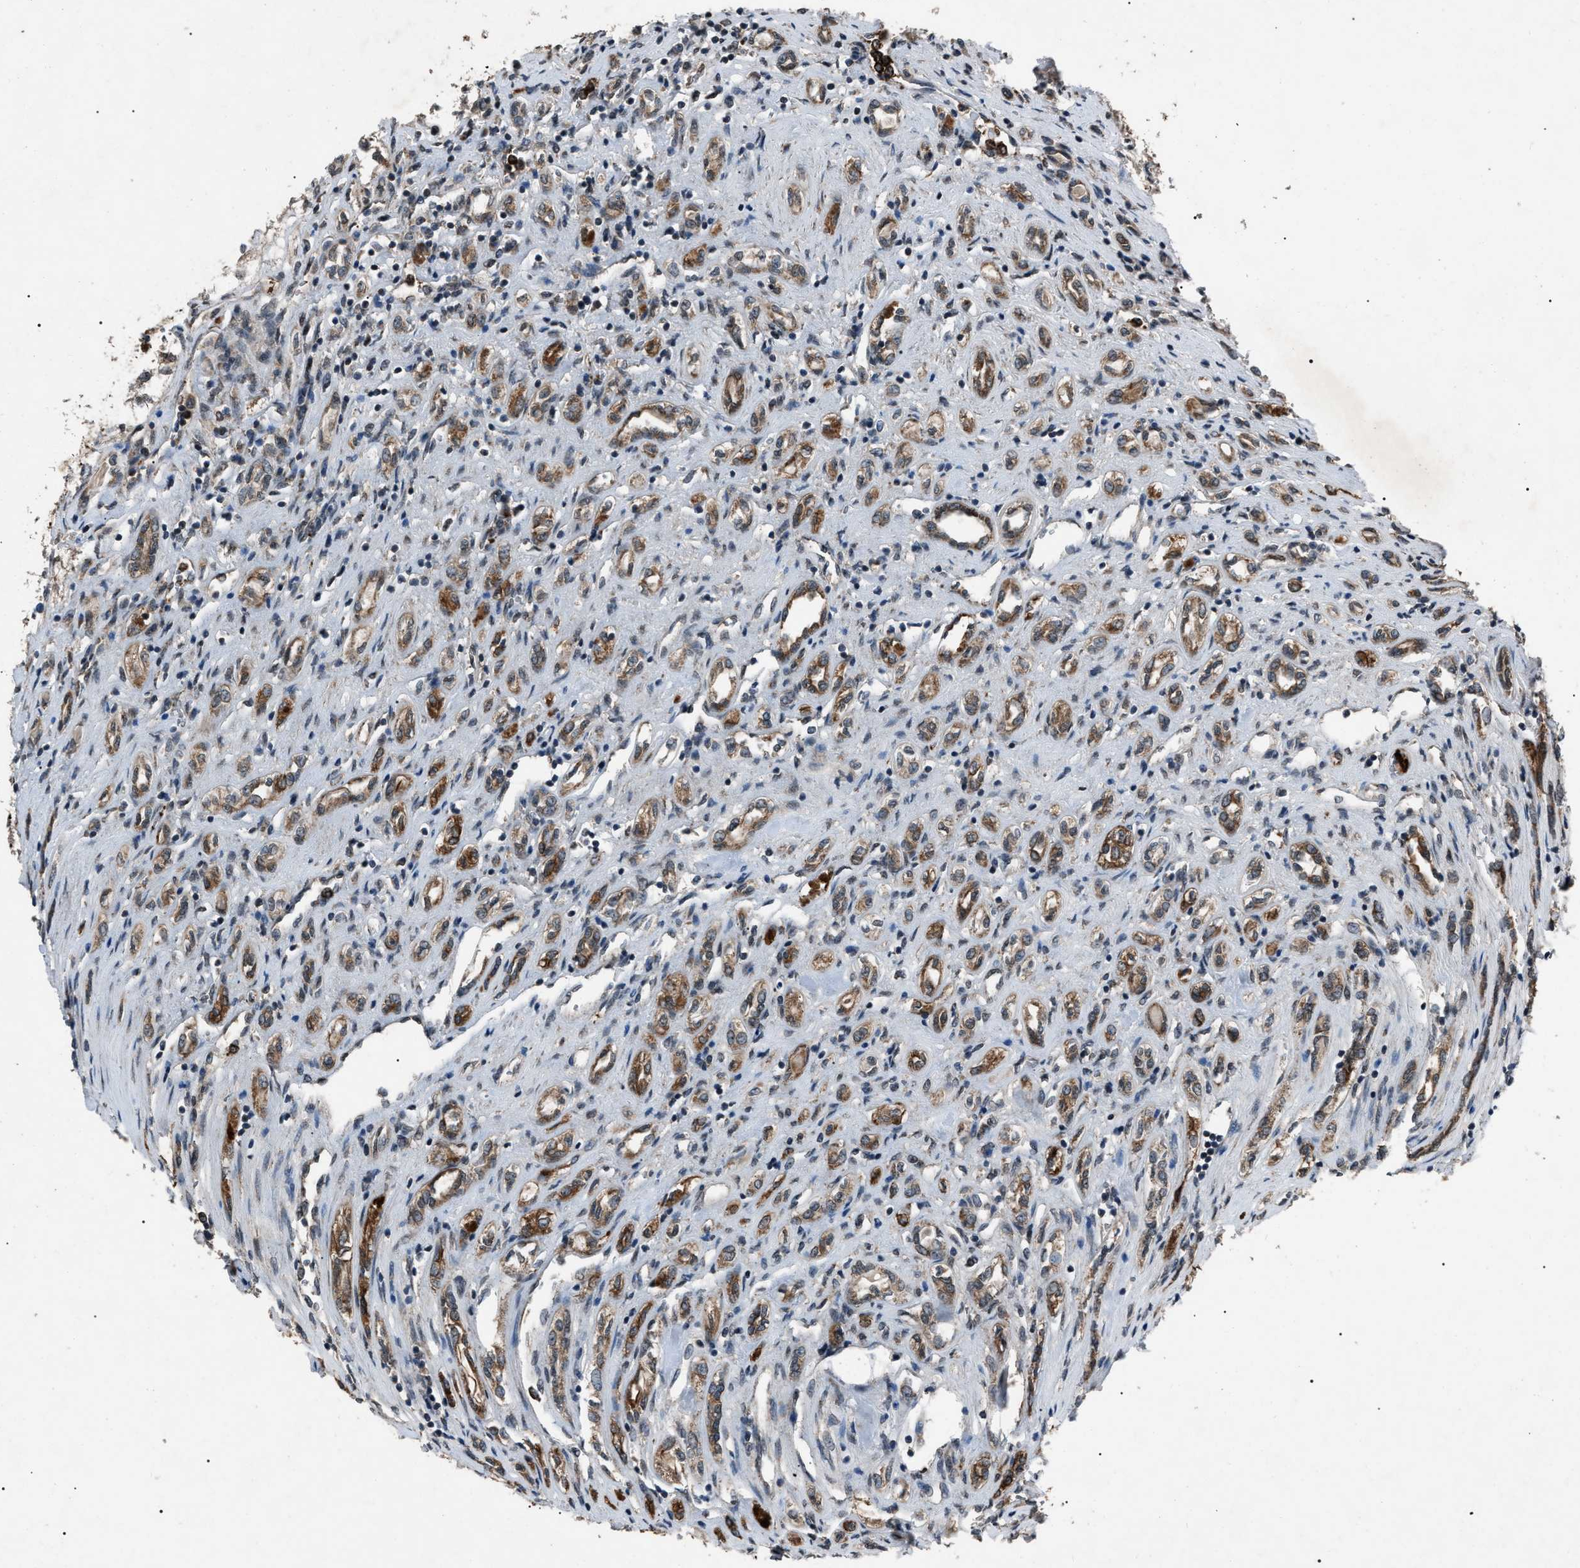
{"staining": {"intensity": "moderate", "quantity": ">75%", "location": "cytoplasmic/membranous"}, "tissue": "renal cancer", "cell_type": "Tumor cells", "image_type": "cancer", "snomed": [{"axis": "morphology", "description": "Adenocarcinoma, NOS"}, {"axis": "topography", "description": "Kidney"}], "caption": "Protein expression analysis of human renal adenocarcinoma reveals moderate cytoplasmic/membranous positivity in about >75% of tumor cells.", "gene": "ZFAND2A", "patient": {"sex": "female", "age": 70}}